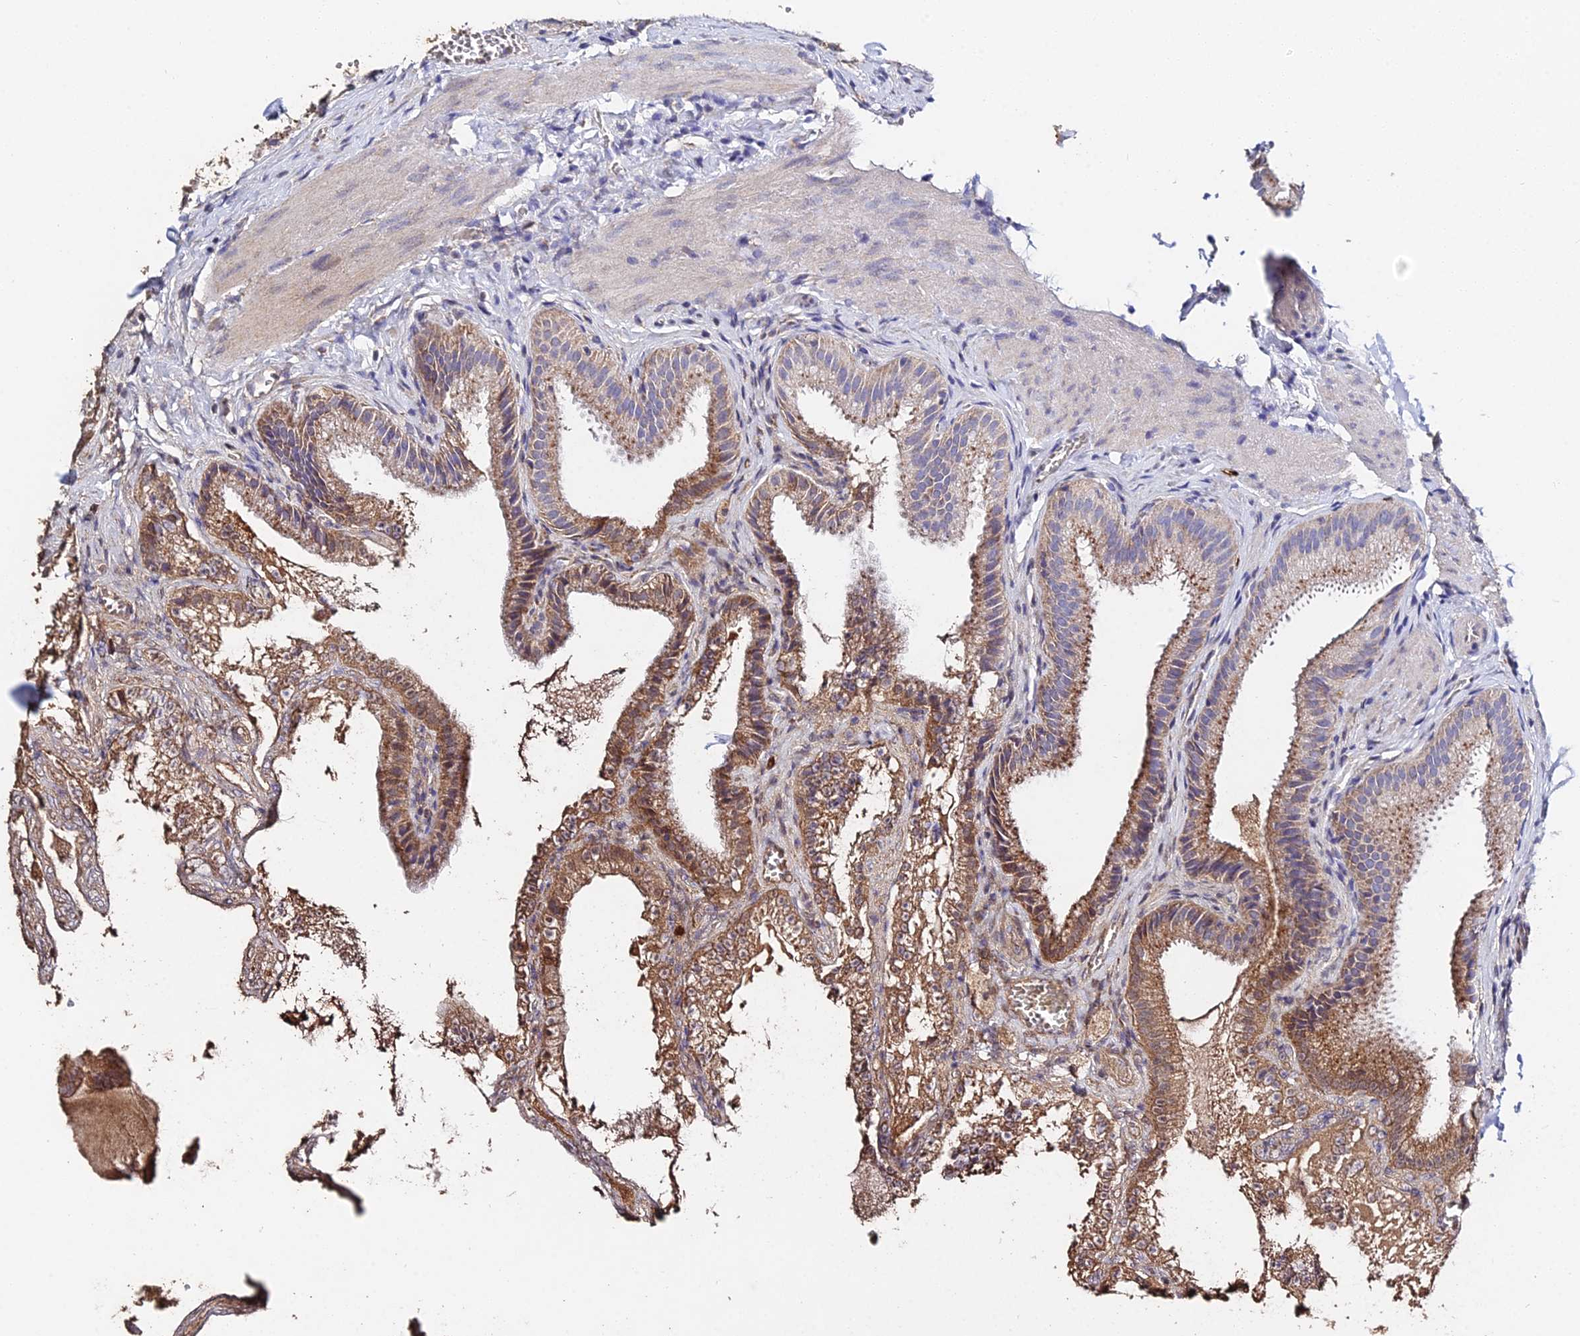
{"staining": {"intensity": "moderate", "quantity": "25%-75%", "location": "cytoplasmic/membranous"}, "tissue": "gallbladder", "cell_type": "Glandular cells", "image_type": "normal", "snomed": [{"axis": "morphology", "description": "Normal tissue, NOS"}, {"axis": "topography", "description": "Gallbladder"}], "caption": "Protein analysis of unremarkable gallbladder demonstrates moderate cytoplasmic/membranous expression in about 25%-75% of glandular cells.", "gene": "ESM1", "patient": {"sex": "male", "age": 38}}